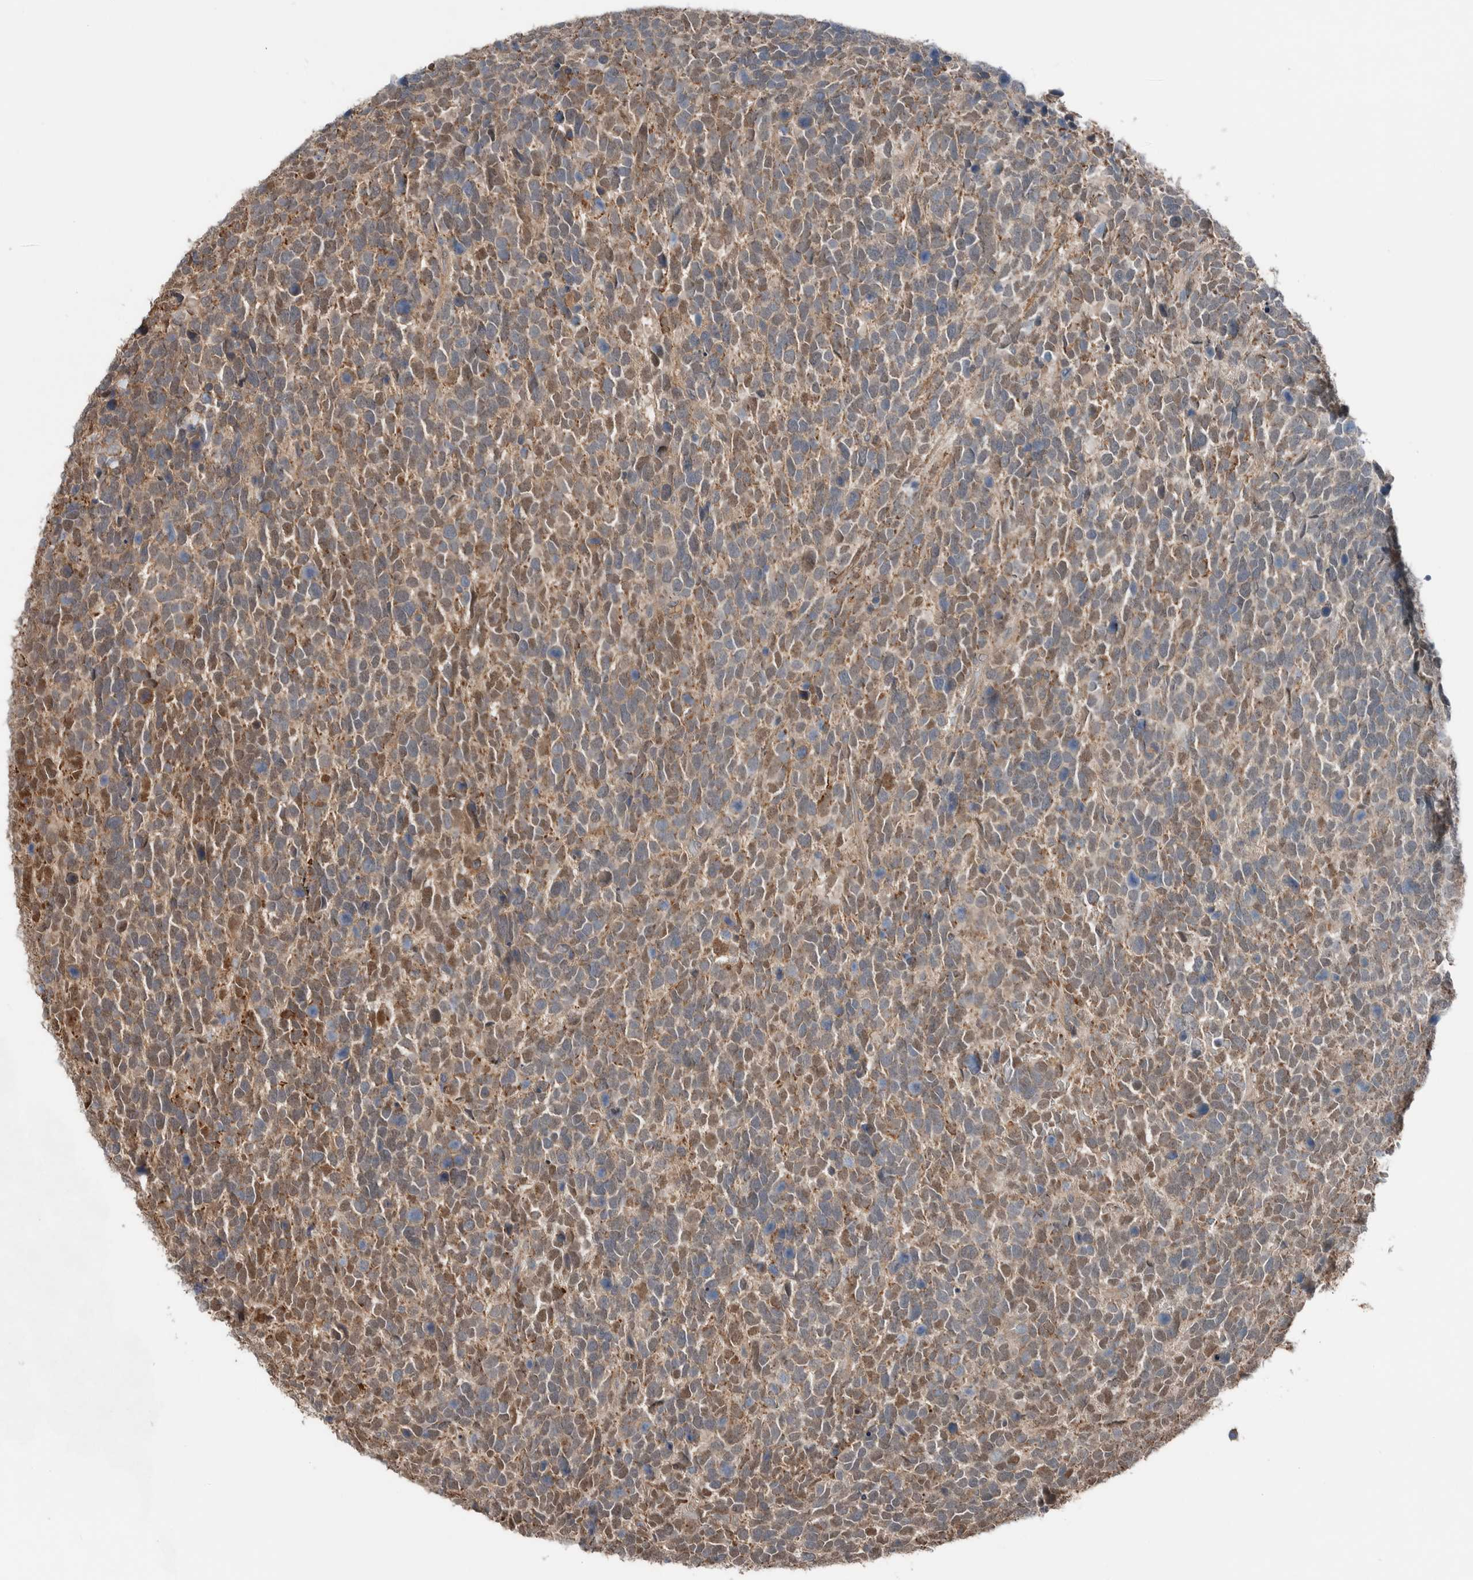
{"staining": {"intensity": "weak", "quantity": ">75%", "location": "cytoplasmic/membranous"}, "tissue": "urothelial cancer", "cell_type": "Tumor cells", "image_type": "cancer", "snomed": [{"axis": "morphology", "description": "Urothelial carcinoma, High grade"}, {"axis": "topography", "description": "Urinary bladder"}], "caption": "A micrograph of human urothelial cancer stained for a protein demonstrates weak cytoplasmic/membranous brown staining in tumor cells.", "gene": "KLK14", "patient": {"sex": "female", "age": 82}}